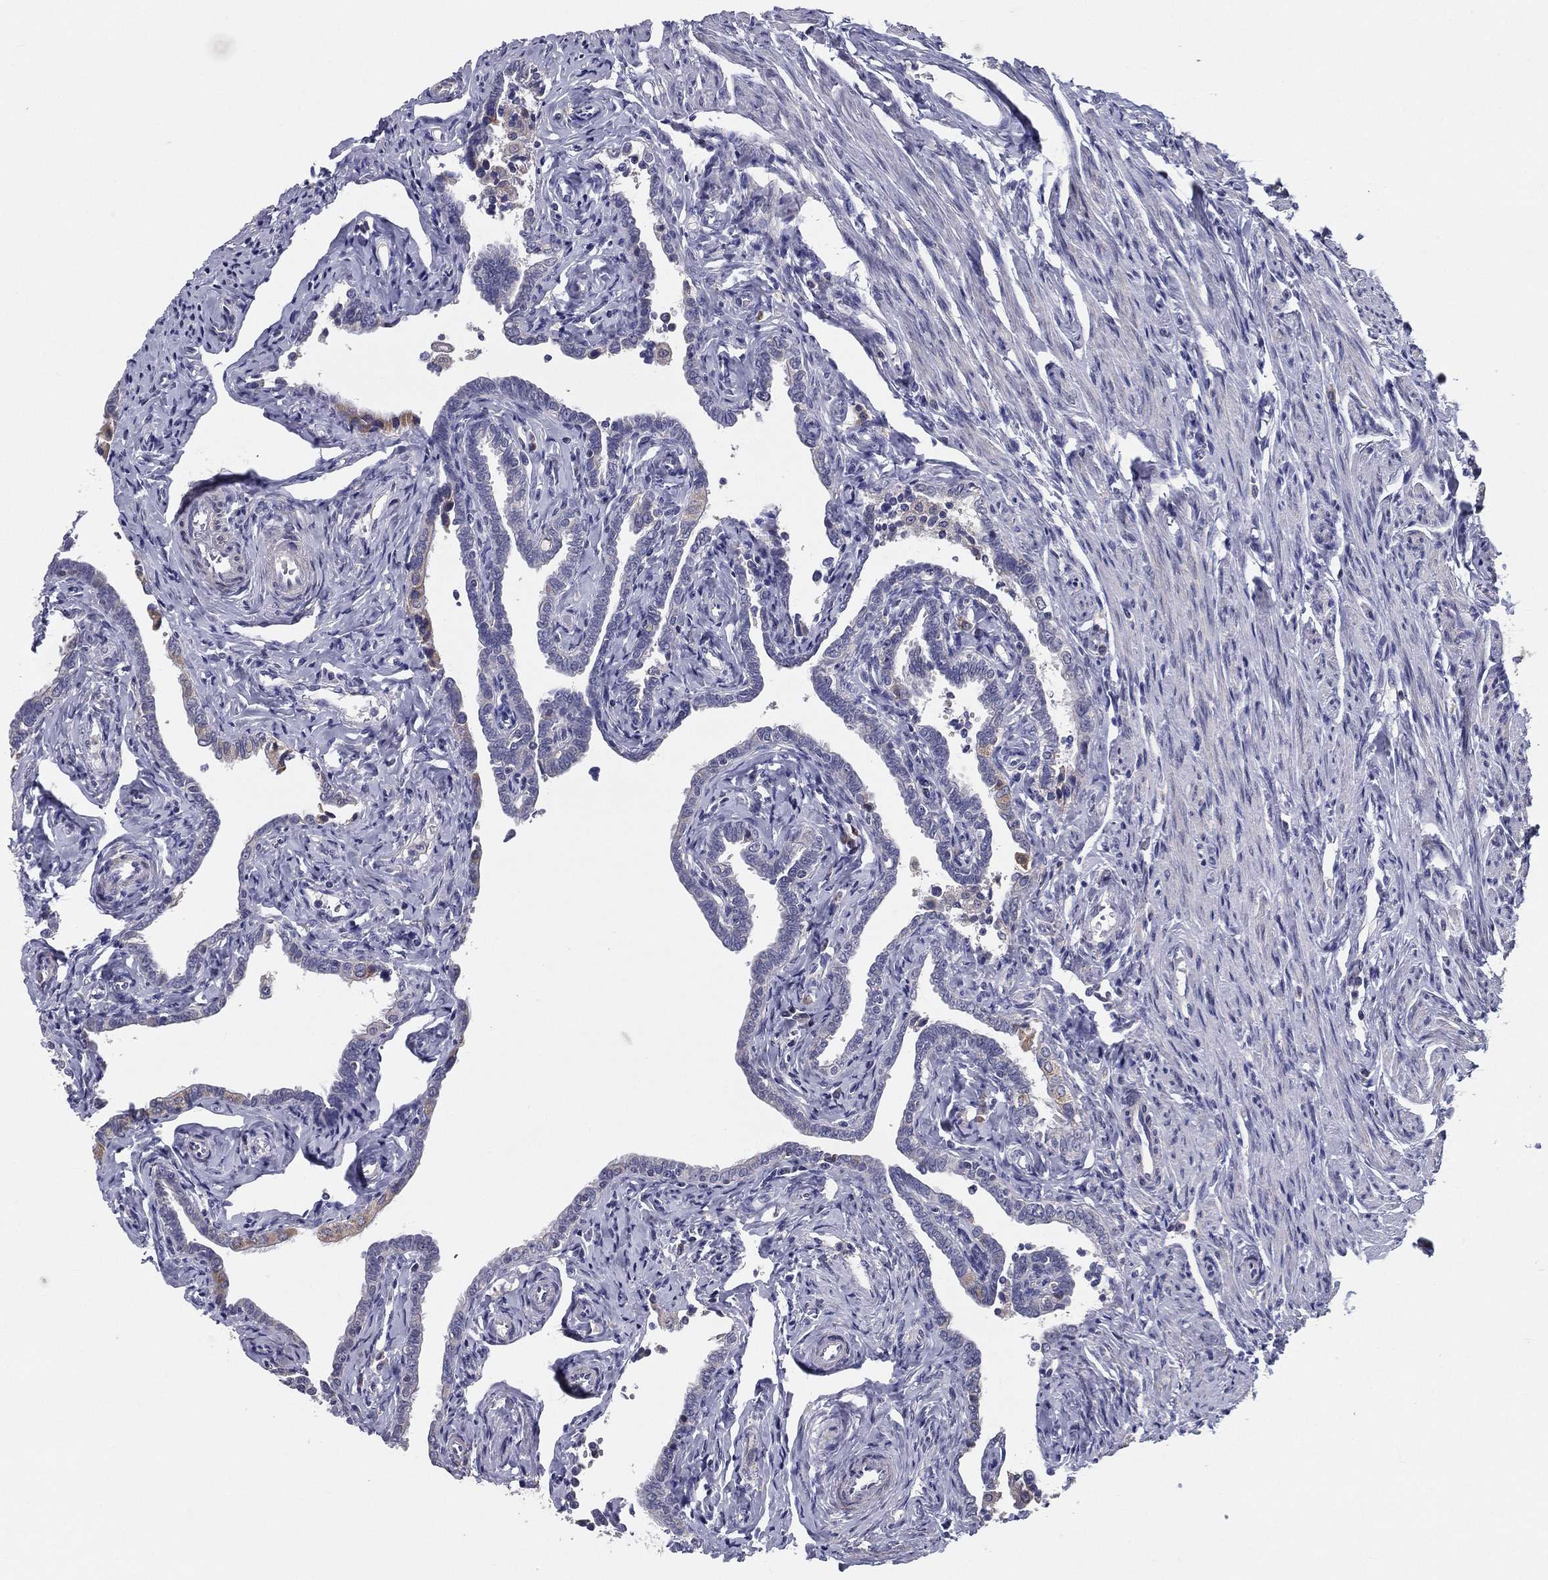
{"staining": {"intensity": "weak", "quantity": "<25%", "location": "cytoplasmic/membranous"}, "tissue": "fallopian tube", "cell_type": "Glandular cells", "image_type": "normal", "snomed": [{"axis": "morphology", "description": "Normal tissue, NOS"}, {"axis": "topography", "description": "Fallopian tube"}, {"axis": "topography", "description": "Ovary"}], "caption": "An image of human fallopian tube is negative for staining in glandular cells. (DAB immunohistochemistry visualized using brightfield microscopy, high magnification).", "gene": "PCSK1", "patient": {"sex": "female", "age": 54}}